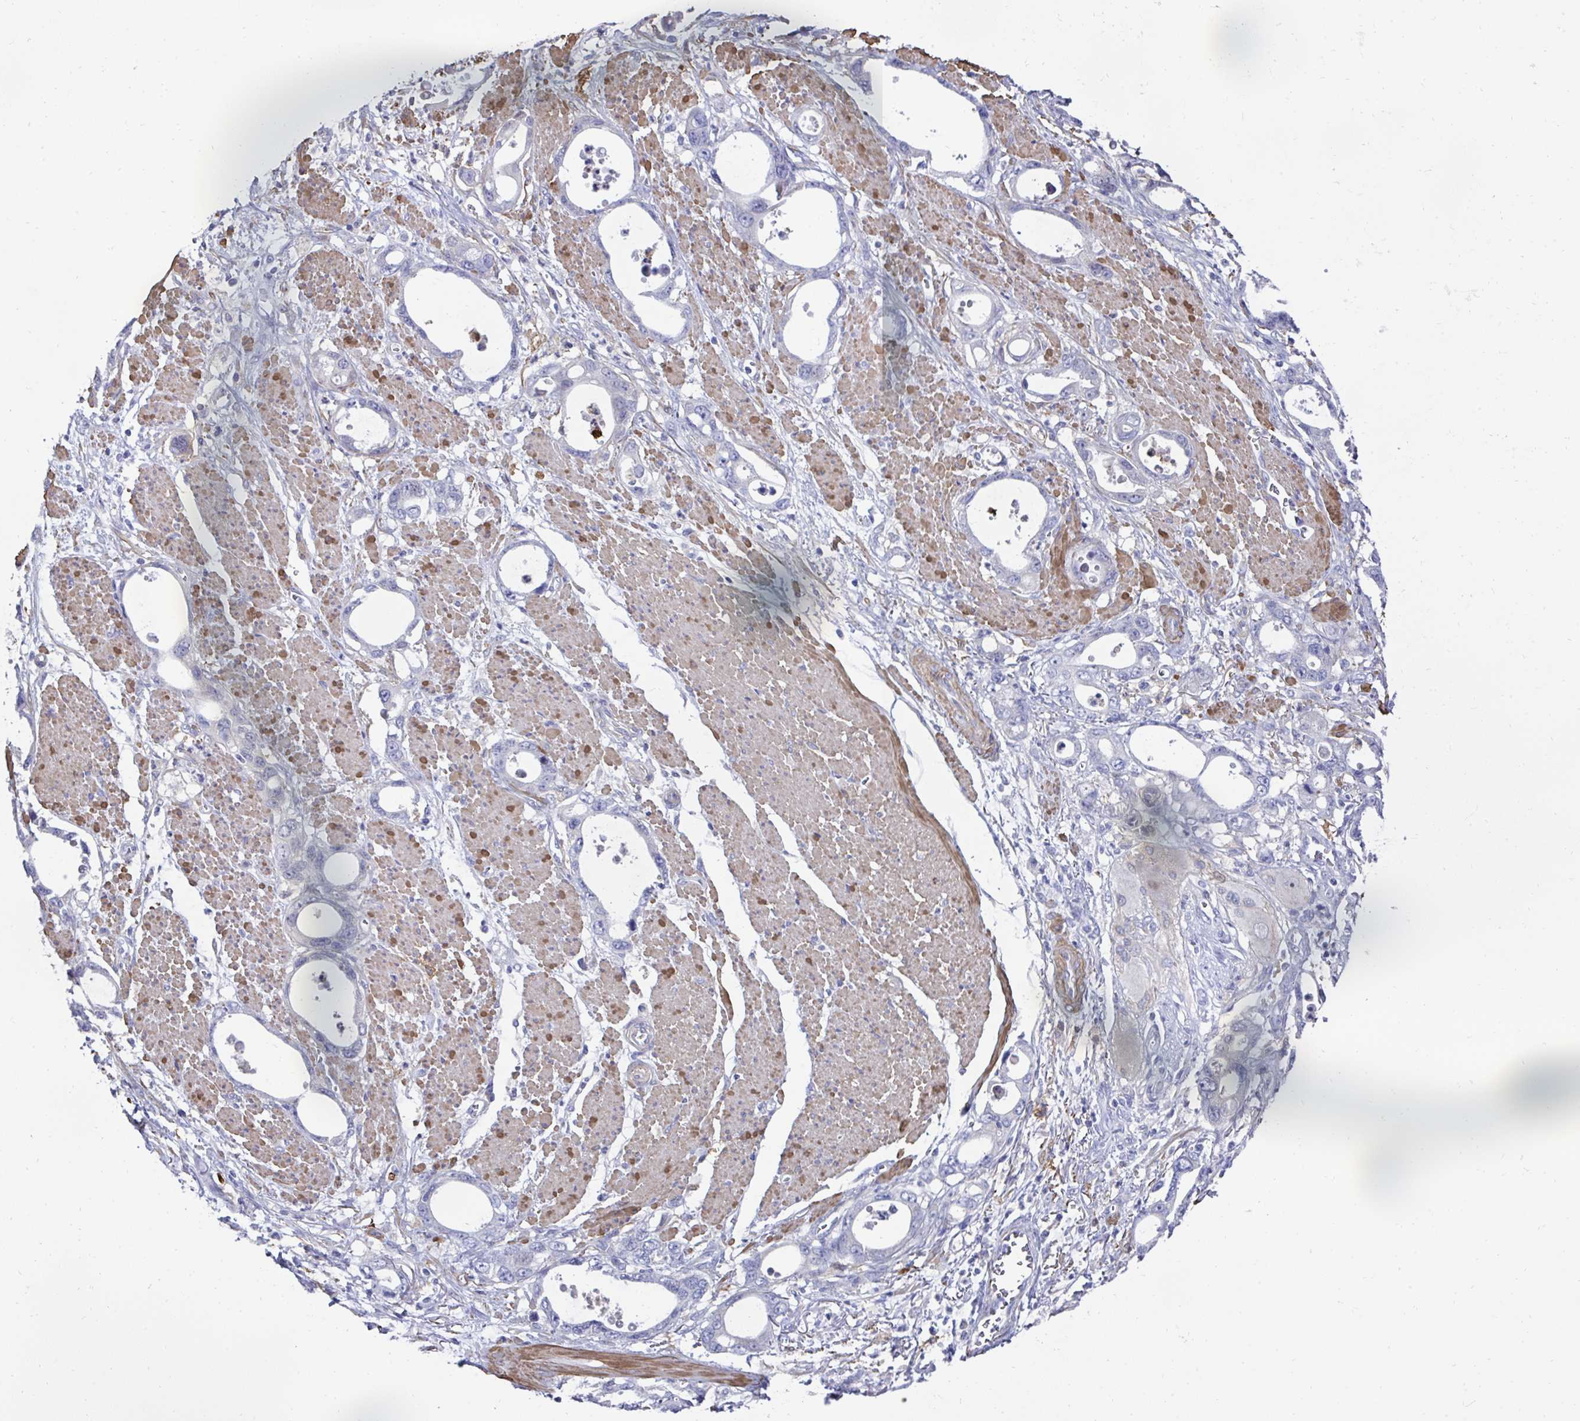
{"staining": {"intensity": "negative", "quantity": "none", "location": "none"}, "tissue": "stomach cancer", "cell_type": "Tumor cells", "image_type": "cancer", "snomed": [{"axis": "morphology", "description": "Adenocarcinoma, NOS"}, {"axis": "topography", "description": "Stomach, upper"}], "caption": "DAB immunohistochemical staining of stomach adenocarcinoma exhibits no significant positivity in tumor cells.", "gene": "FBXL13", "patient": {"sex": "male", "age": 74}}